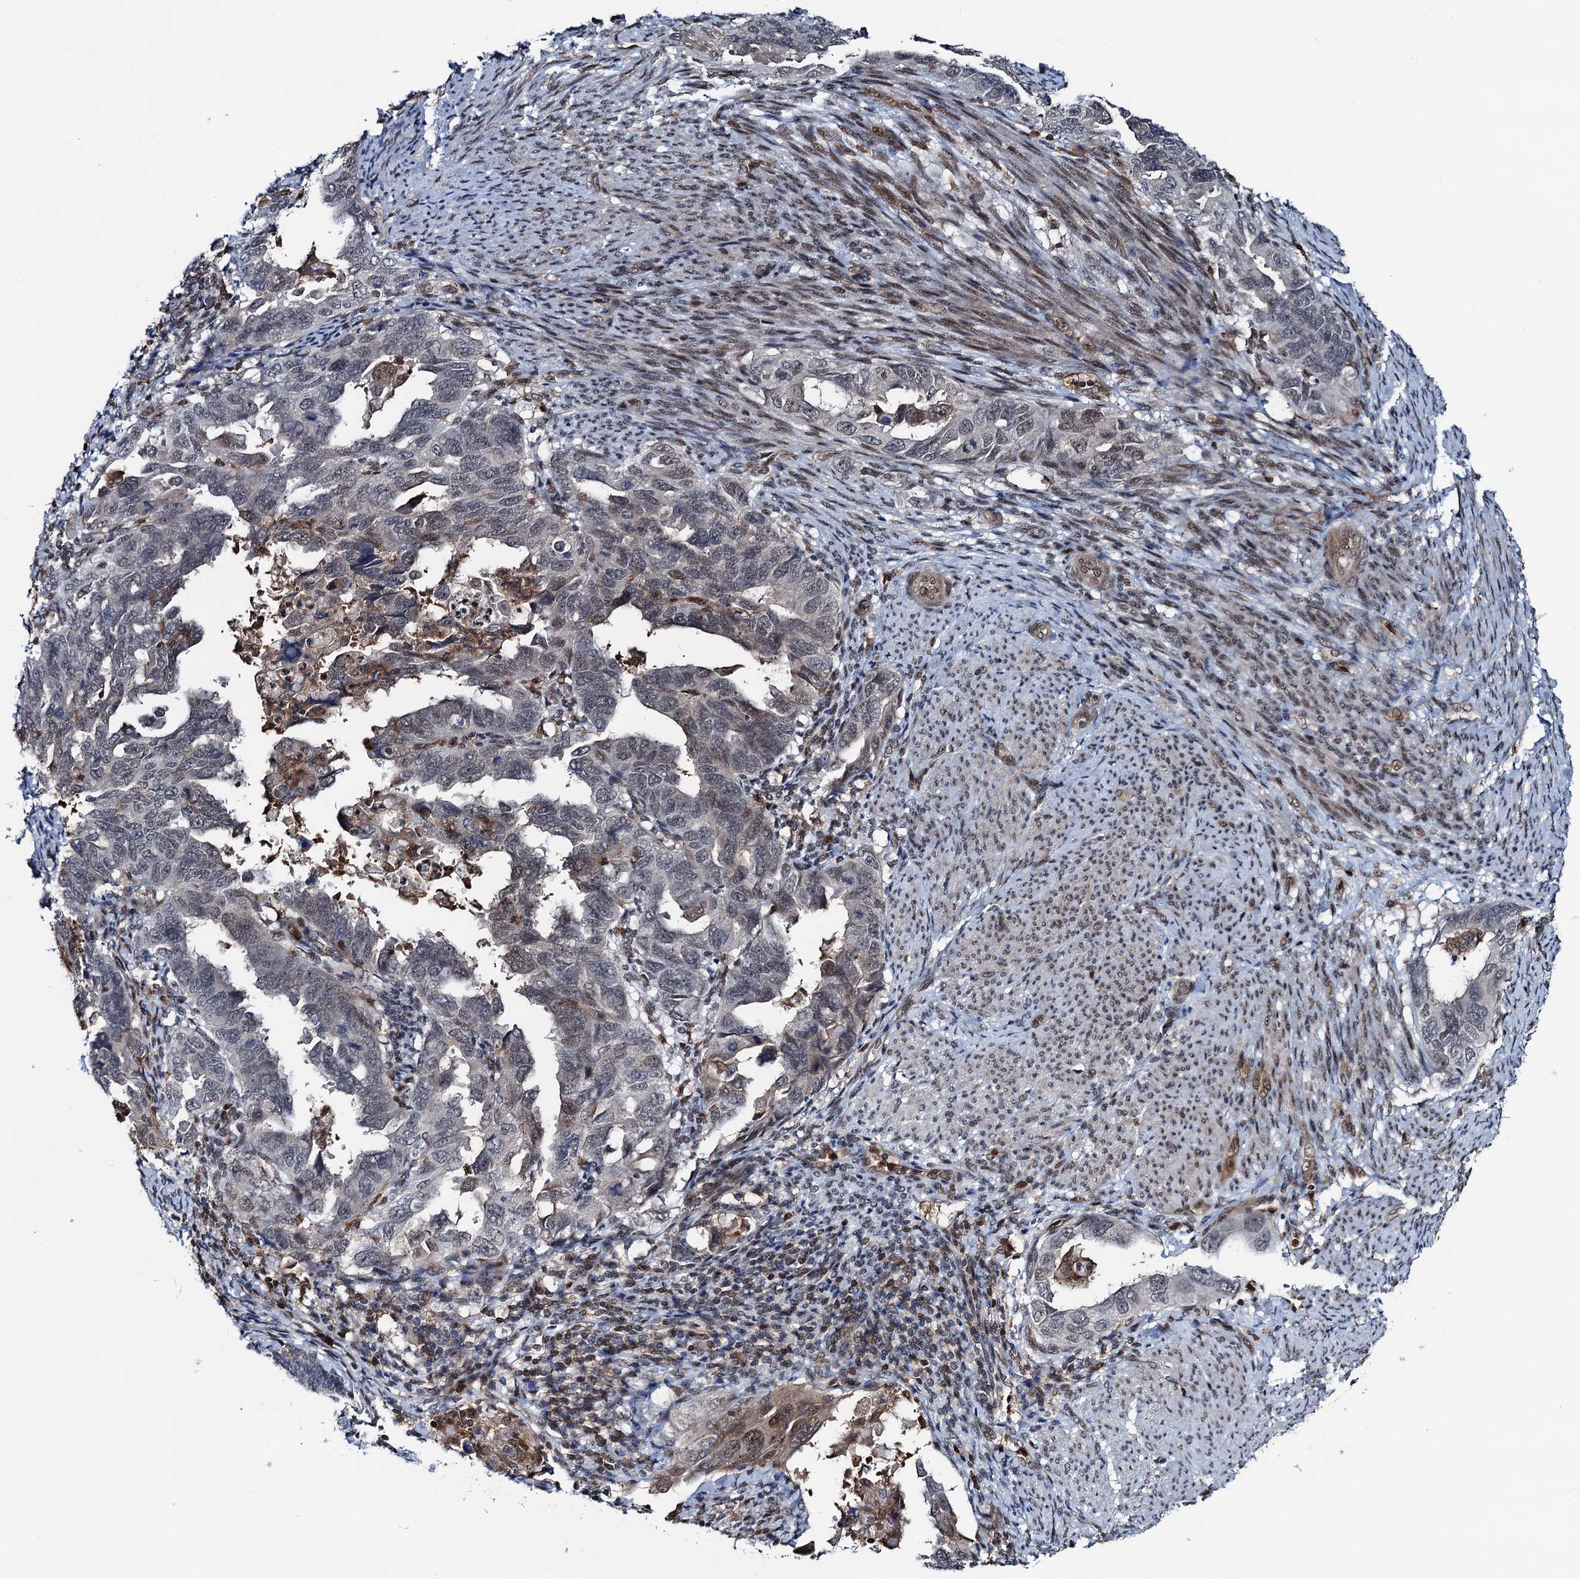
{"staining": {"intensity": "weak", "quantity": "25%-75%", "location": "nuclear"}, "tissue": "endometrial cancer", "cell_type": "Tumor cells", "image_type": "cancer", "snomed": [{"axis": "morphology", "description": "Adenocarcinoma, NOS"}, {"axis": "topography", "description": "Endometrium"}], "caption": "The histopathology image reveals immunohistochemical staining of endometrial cancer. There is weak nuclear expression is appreciated in approximately 25%-75% of tumor cells. The protein is stained brown, and the nuclei are stained in blue (DAB IHC with brightfield microscopy, high magnification).", "gene": "ZNF609", "patient": {"sex": "female", "age": 65}}